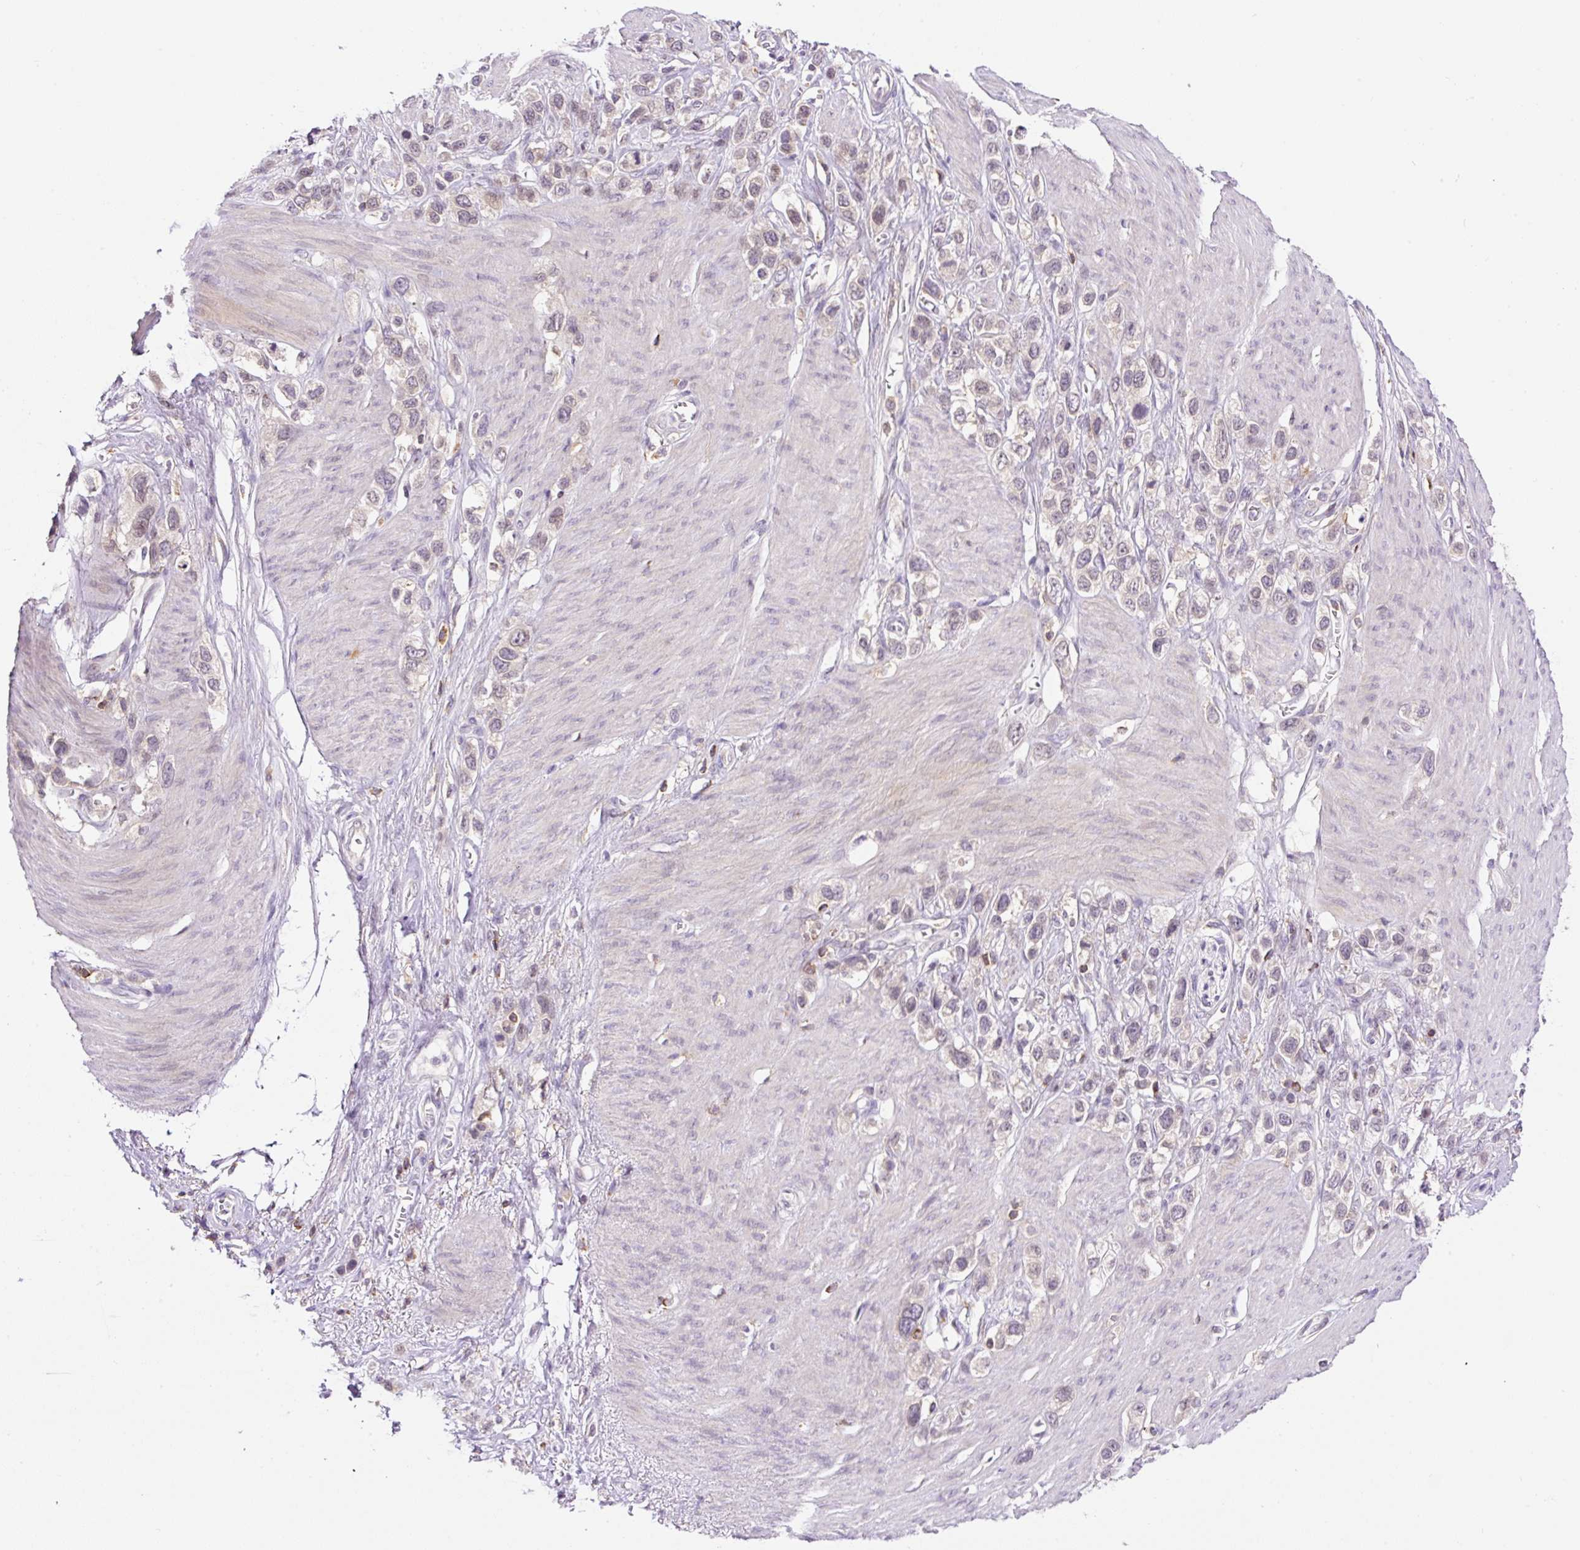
{"staining": {"intensity": "weak", "quantity": "<25%", "location": "cytoplasmic/membranous,nuclear"}, "tissue": "stomach cancer", "cell_type": "Tumor cells", "image_type": "cancer", "snomed": [{"axis": "morphology", "description": "Adenocarcinoma, NOS"}, {"axis": "topography", "description": "Stomach"}], "caption": "The micrograph displays no significant expression in tumor cells of stomach adenocarcinoma.", "gene": "CARD11", "patient": {"sex": "female", "age": 65}}